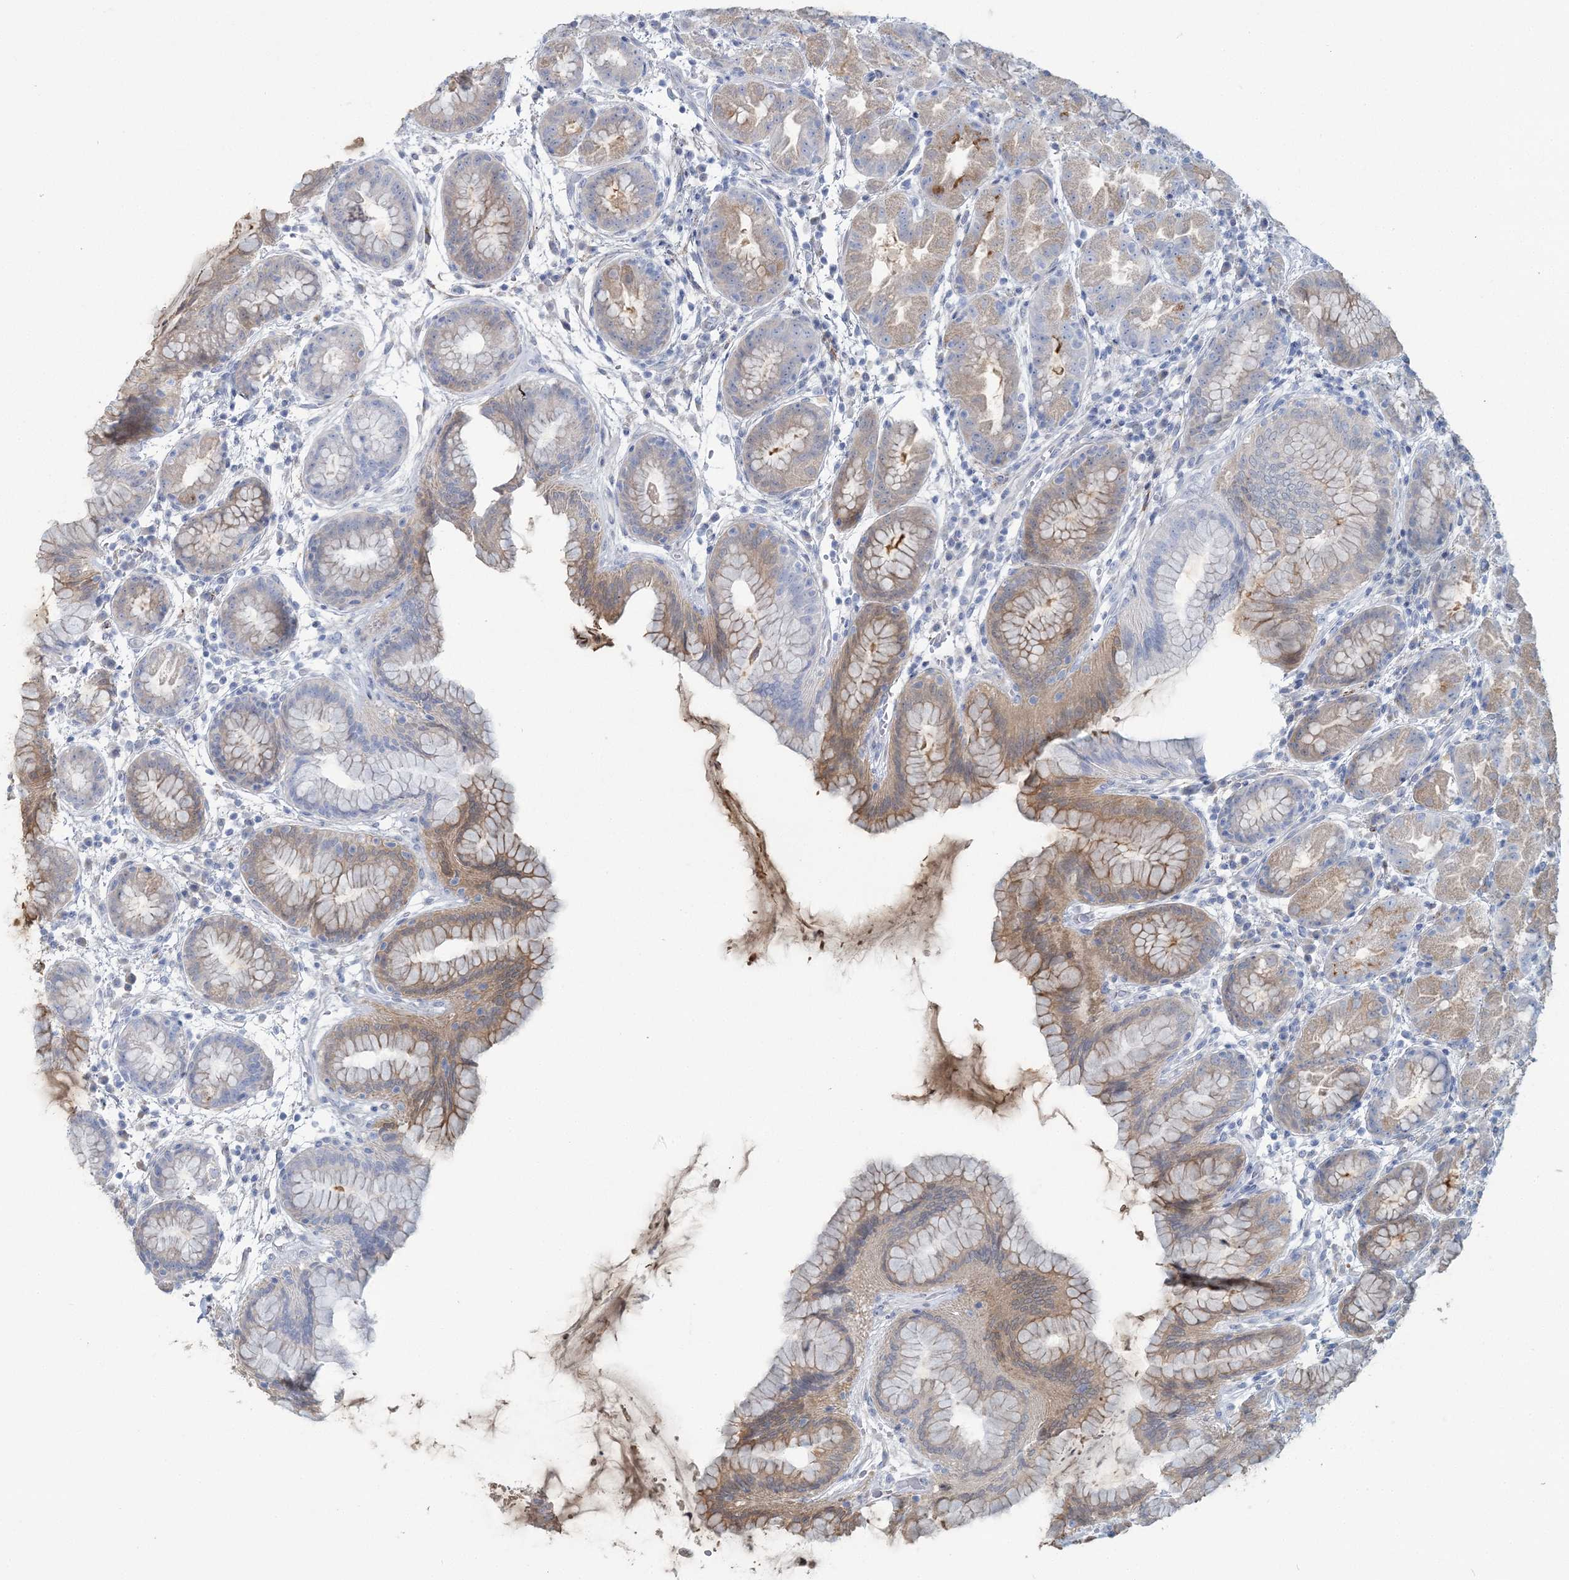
{"staining": {"intensity": "moderate", "quantity": "25%-75%", "location": "cytoplasmic/membranous"}, "tissue": "stomach", "cell_type": "Glandular cells", "image_type": "normal", "snomed": [{"axis": "morphology", "description": "Normal tissue, NOS"}, {"axis": "topography", "description": "Stomach"}], "caption": "There is medium levels of moderate cytoplasmic/membranous expression in glandular cells of benign stomach, as demonstrated by immunohistochemical staining (brown color).", "gene": "CMBL", "patient": {"sex": "female", "age": 79}}